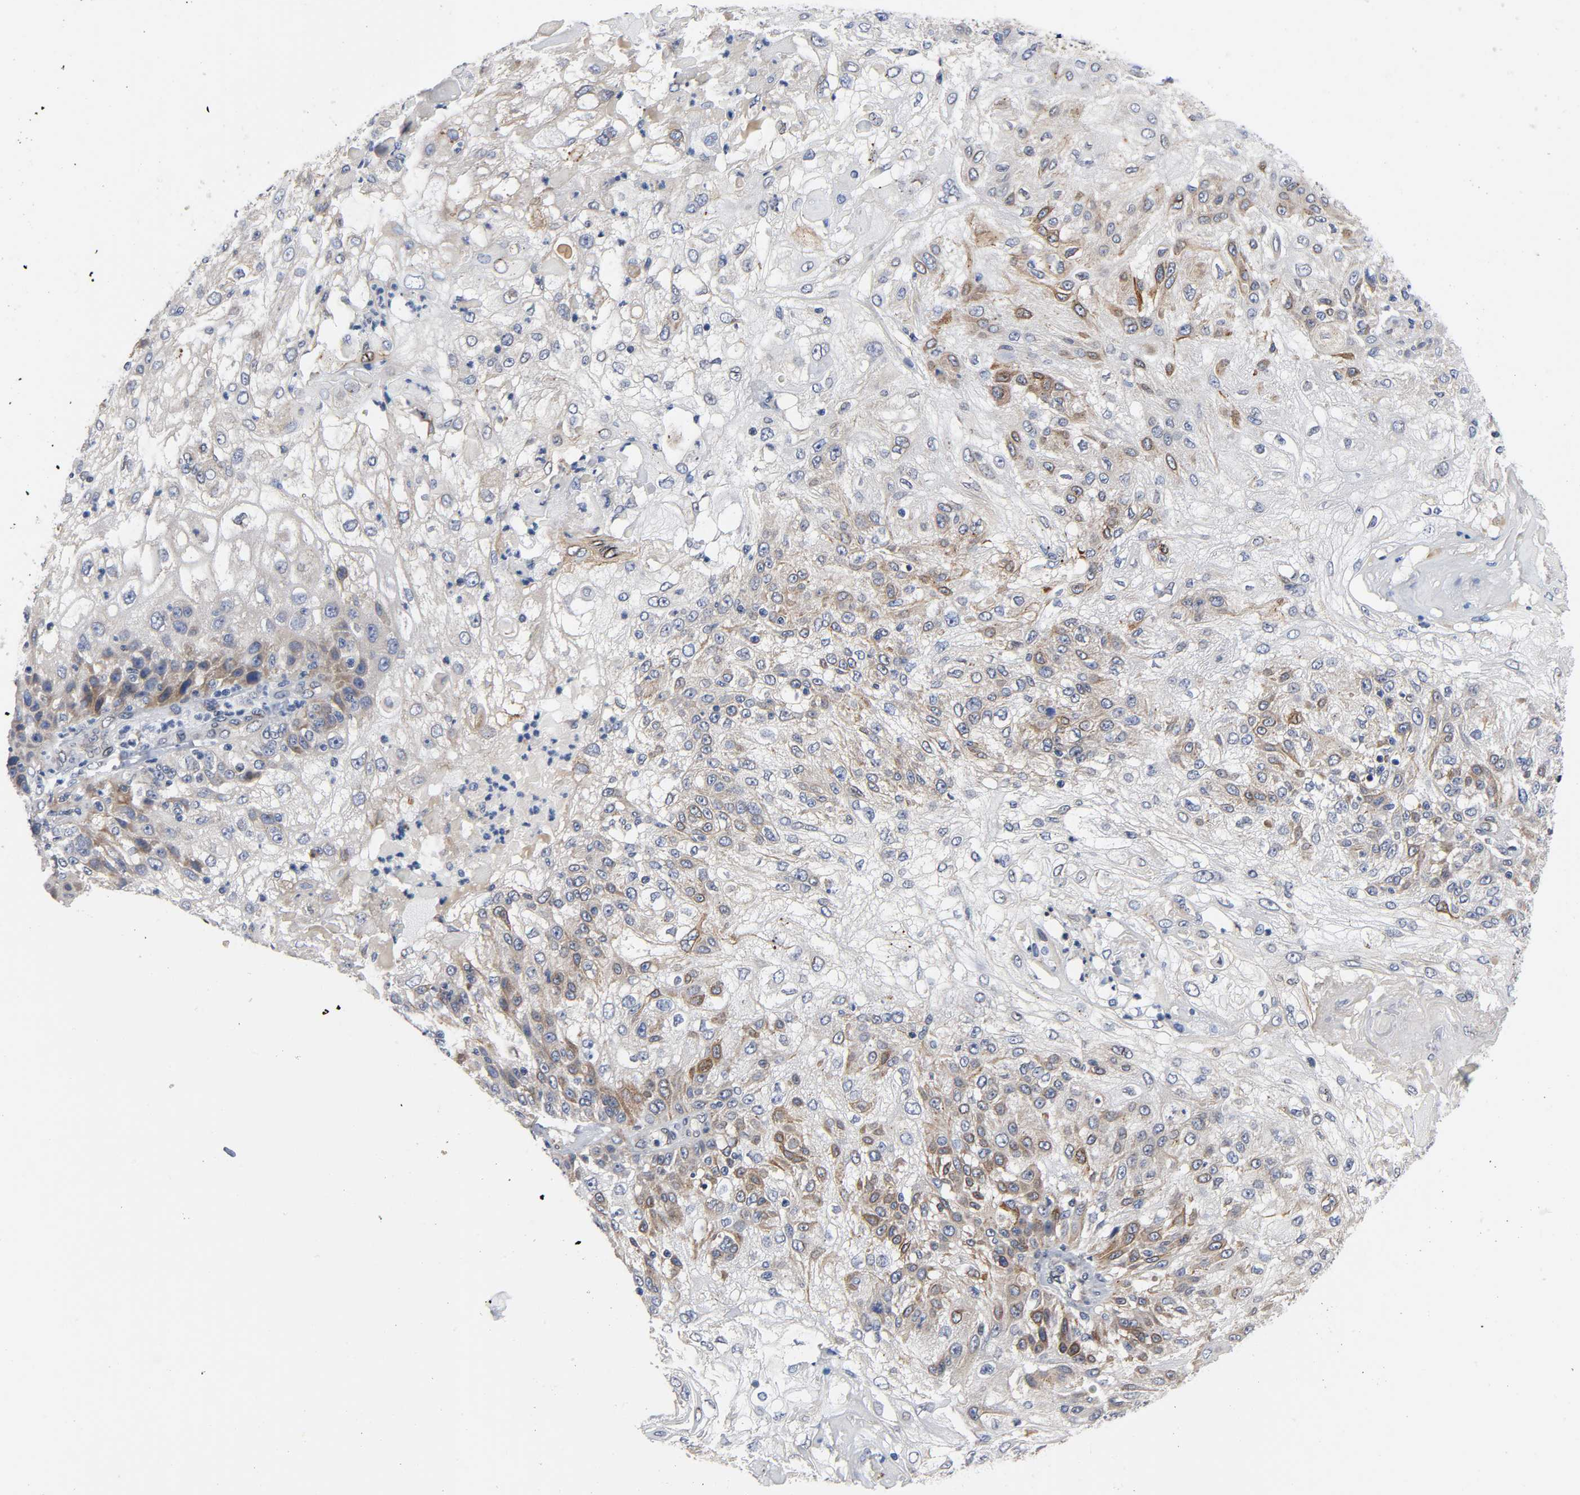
{"staining": {"intensity": "moderate", "quantity": "<25%", "location": "cytoplasmic/membranous"}, "tissue": "skin cancer", "cell_type": "Tumor cells", "image_type": "cancer", "snomed": [{"axis": "morphology", "description": "Normal tissue, NOS"}, {"axis": "morphology", "description": "Squamous cell carcinoma, NOS"}, {"axis": "topography", "description": "Skin"}], "caption": "High-magnification brightfield microscopy of skin cancer stained with DAB (brown) and counterstained with hematoxylin (blue). tumor cells exhibit moderate cytoplasmic/membranous positivity is identified in approximately<25% of cells.", "gene": "ASB6", "patient": {"sex": "female", "age": 83}}